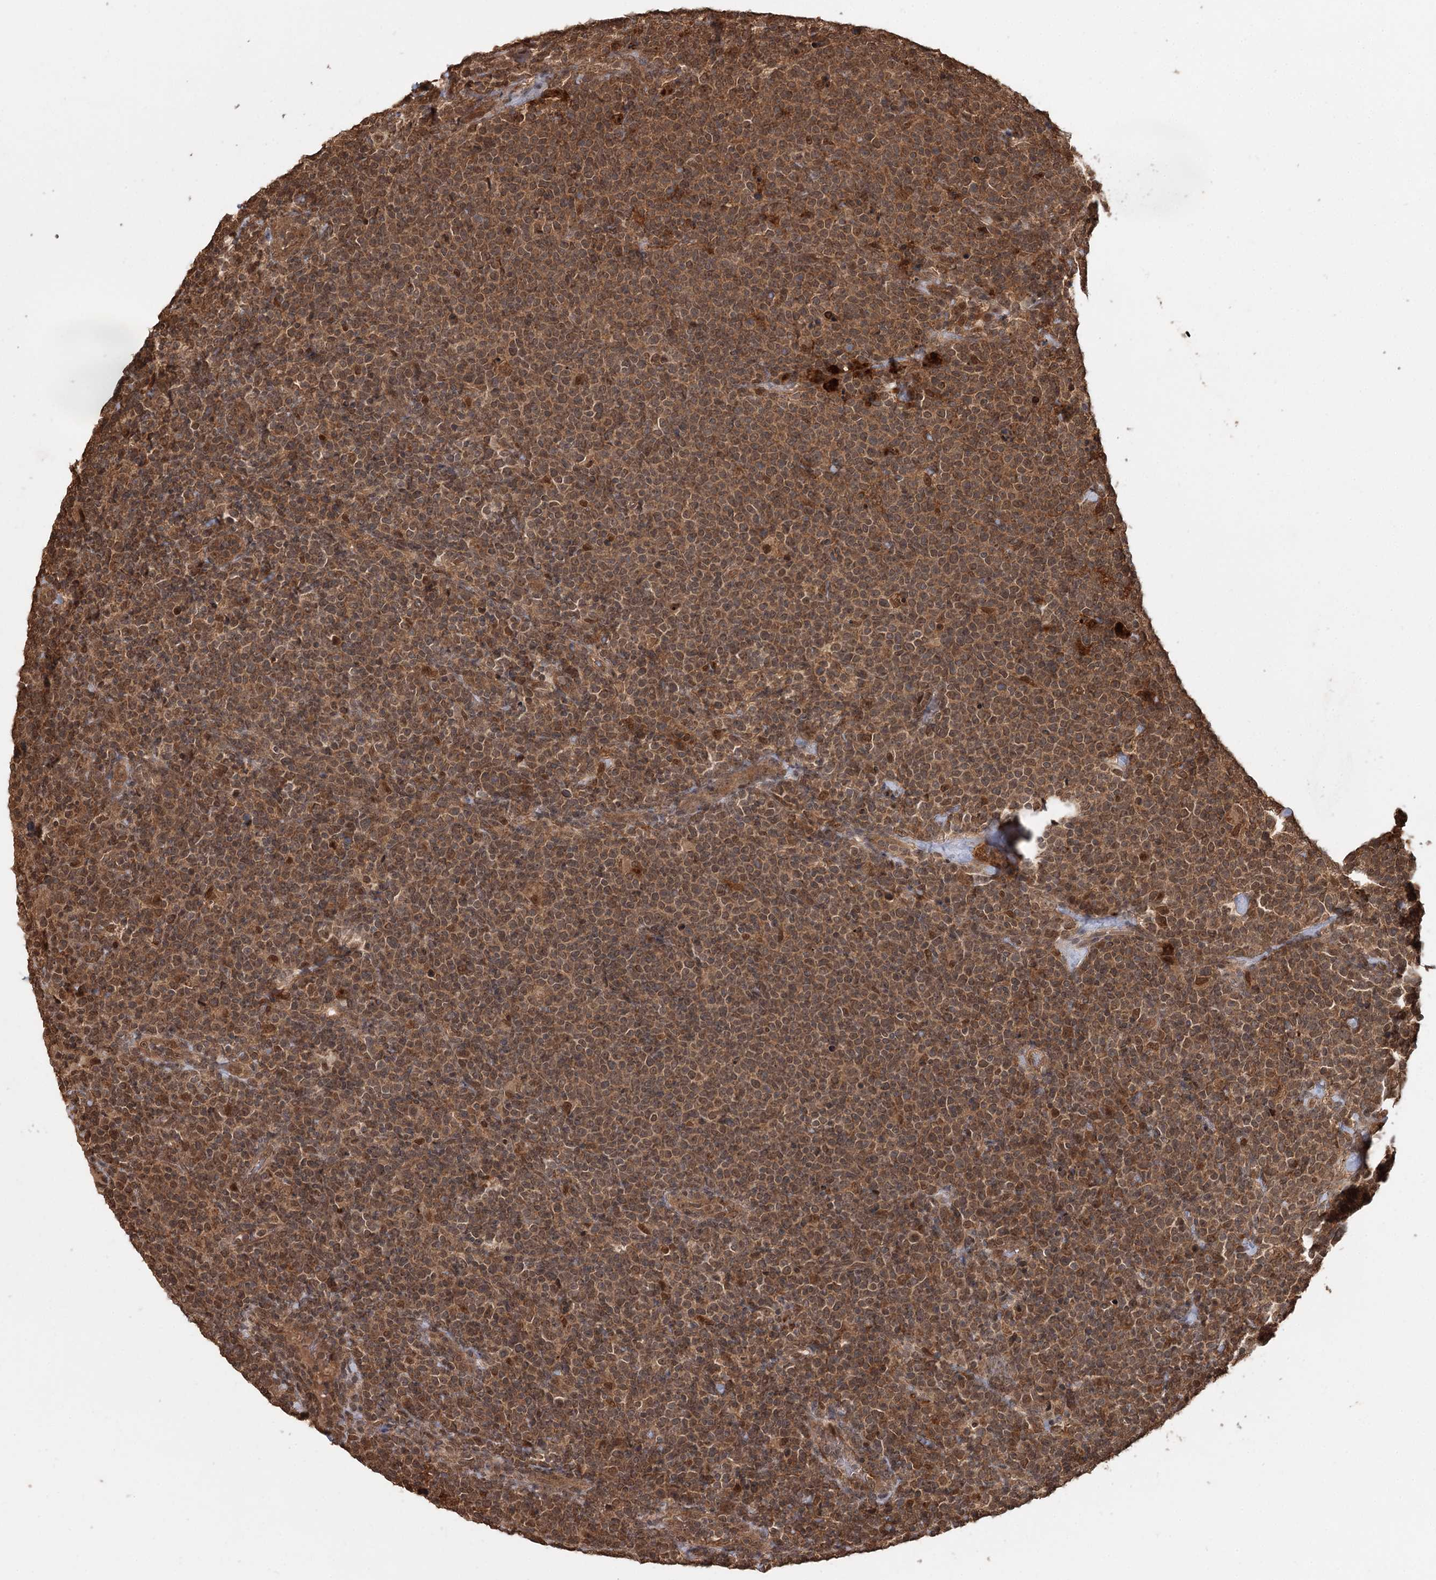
{"staining": {"intensity": "moderate", "quantity": ">75%", "location": "cytoplasmic/membranous"}, "tissue": "lymphoma", "cell_type": "Tumor cells", "image_type": "cancer", "snomed": [{"axis": "morphology", "description": "Malignant lymphoma, non-Hodgkin's type, High grade"}, {"axis": "topography", "description": "Lymph node"}], "caption": "Tumor cells reveal medium levels of moderate cytoplasmic/membranous positivity in approximately >75% of cells in human high-grade malignant lymphoma, non-Hodgkin's type.", "gene": "N6AMT1", "patient": {"sex": "male", "age": 61}}